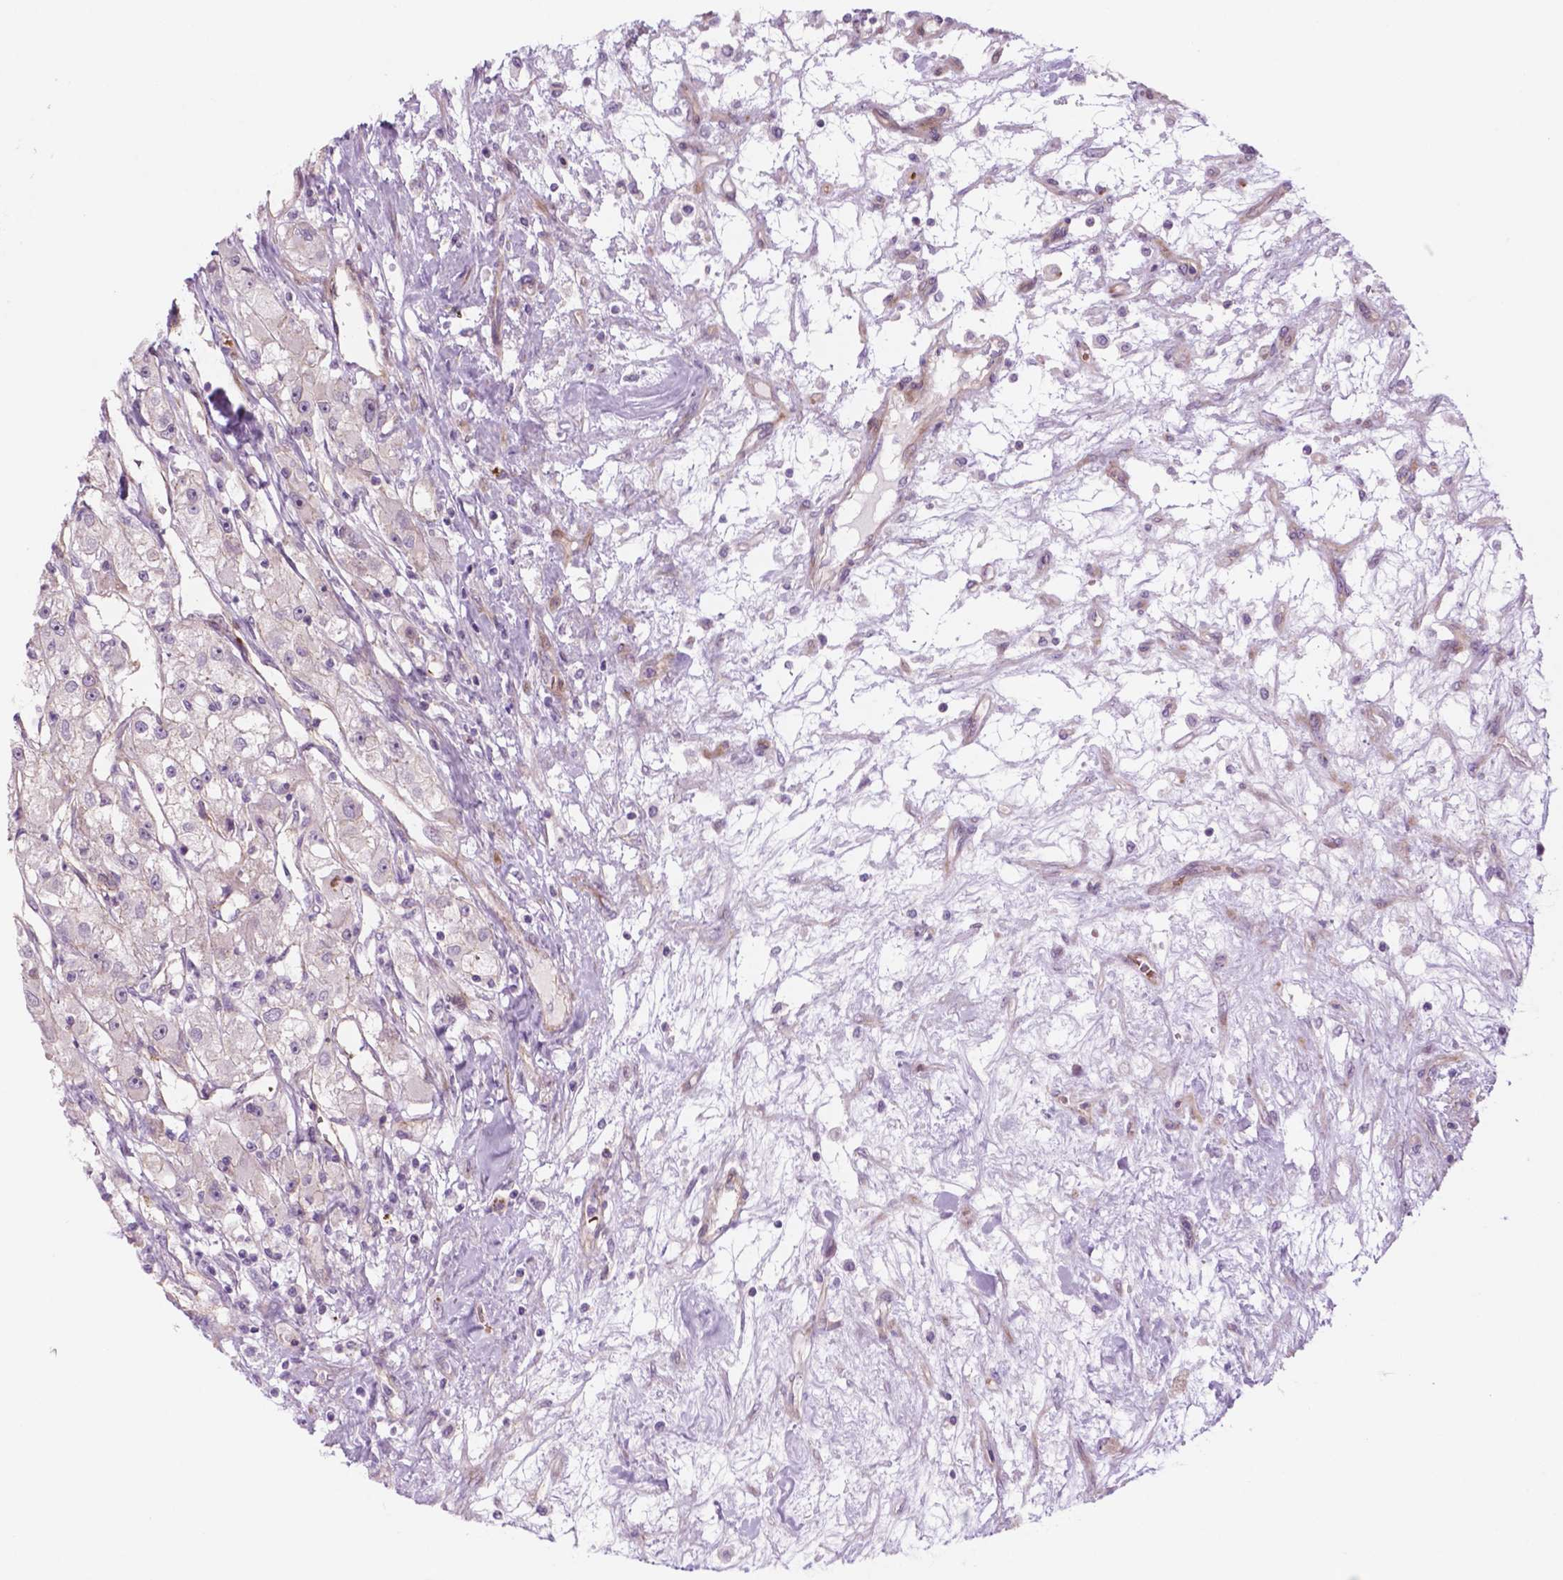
{"staining": {"intensity": "negative", "quantity": "none", "location": "none"}, "tissue": "renal cancer", "cell_type": "Tumor cells", "image_type": "cancer", "snomed": [{"axis": "morphology", "description": "Adenocarcinoma, NOS"}, {"axis": "topography", "description": "Kidney"}], "caption": "The micrograph reveals no significant expression in tumor cells of renal adenocarcinoma.", "gene": "RND3", "patient": {"sex": "female", "age": 63}}